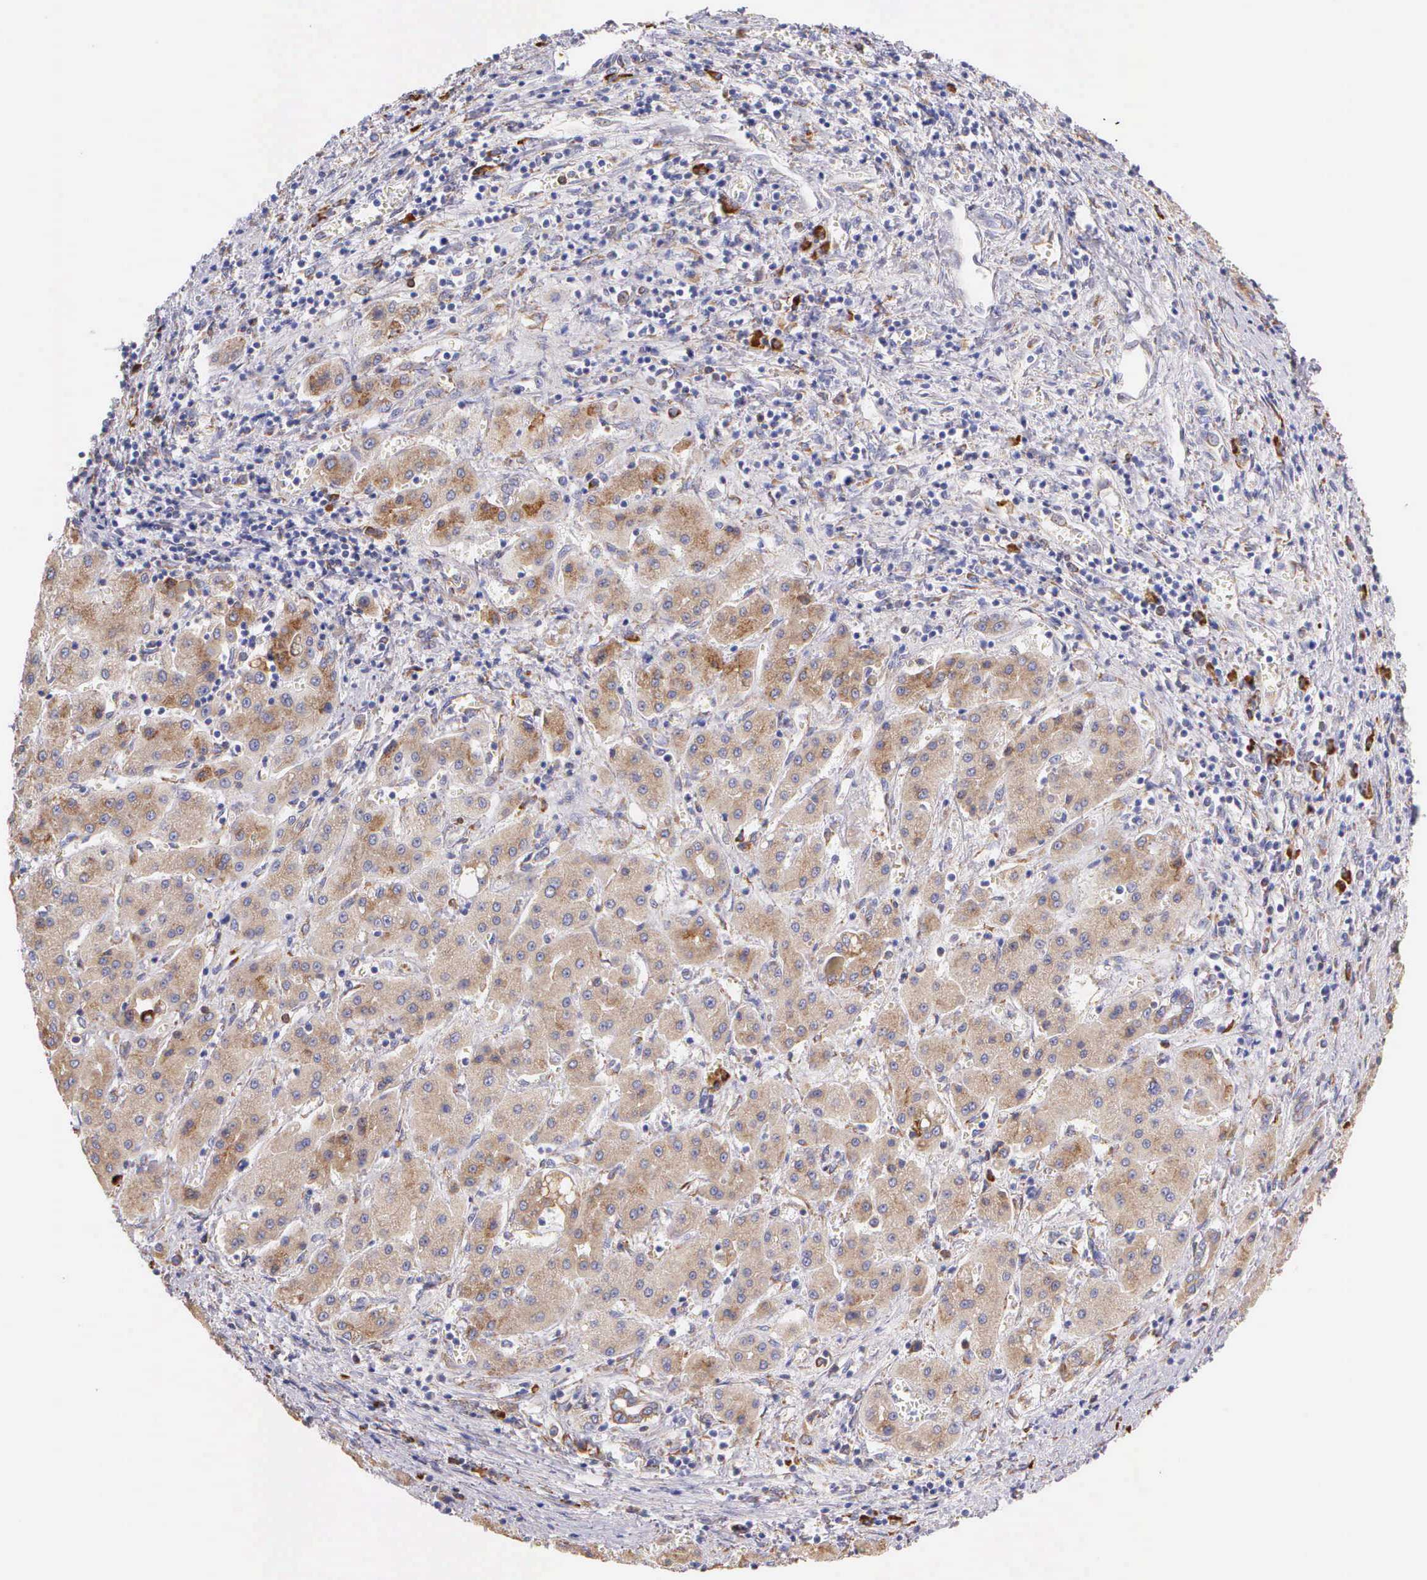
{"staining": {"intensity": "weak", "quantity": ">75%", "location": "cytoplasmic/membranous"}, "tissue": "liver cancer", "cell_type": "Tumor cells", "image_type": "cancer", "snomed": [{"axis": "morphology", "description": "Carcinoma, Hepatocellular, NOS"}, {"axis": "topography", "description": "Liver"}], "caption": "Liver cancer tissue demonstrates weak cytoplasmic/membranous staining in about >75% of tumor cells", "gene": "CKAP4", "patient": {"sex": "male", "age": 24}}